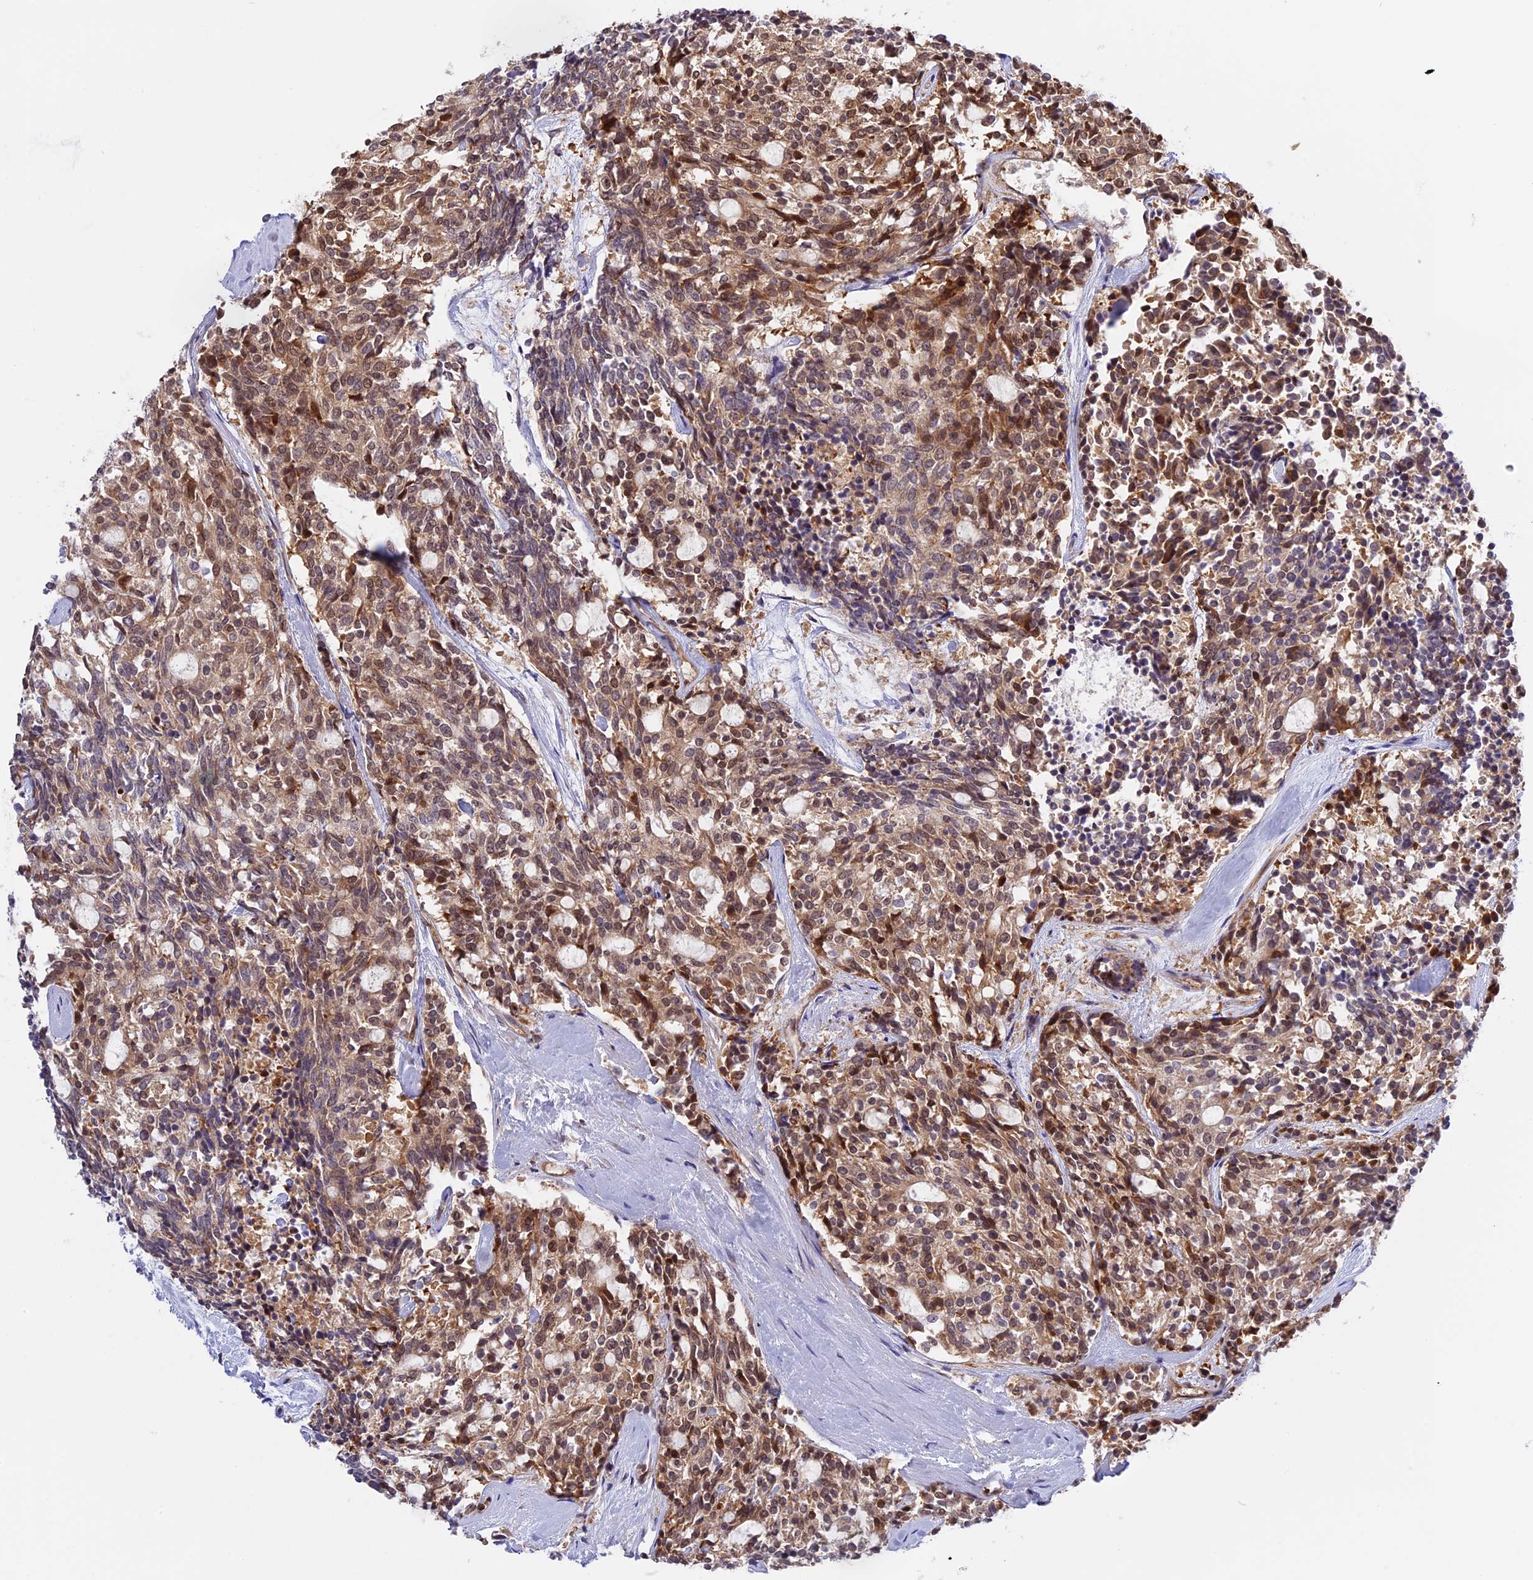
{"staining": {"intensity": "moderate", "quantity": ">75%", "location": "cytoplasmic/membranous,nuclear"}, "tissue": "carcinoid", "cell_type": "Tumor cells", "image_type": "cancer", "snomed": [{"axis": "morphology", "description": "Carcinoid, malignant, NOS"}, {"axis": "topography", "description": "Pancreas"}], "caption": "Carcinoid tissue shows moderate cytoplasmic/membranous and nuclear staining in approximately >75% of tumor cells, visualized by immunohistochemistry.", "gene": "ZNF428", "patient": {"sex": "female", "age": 54}}